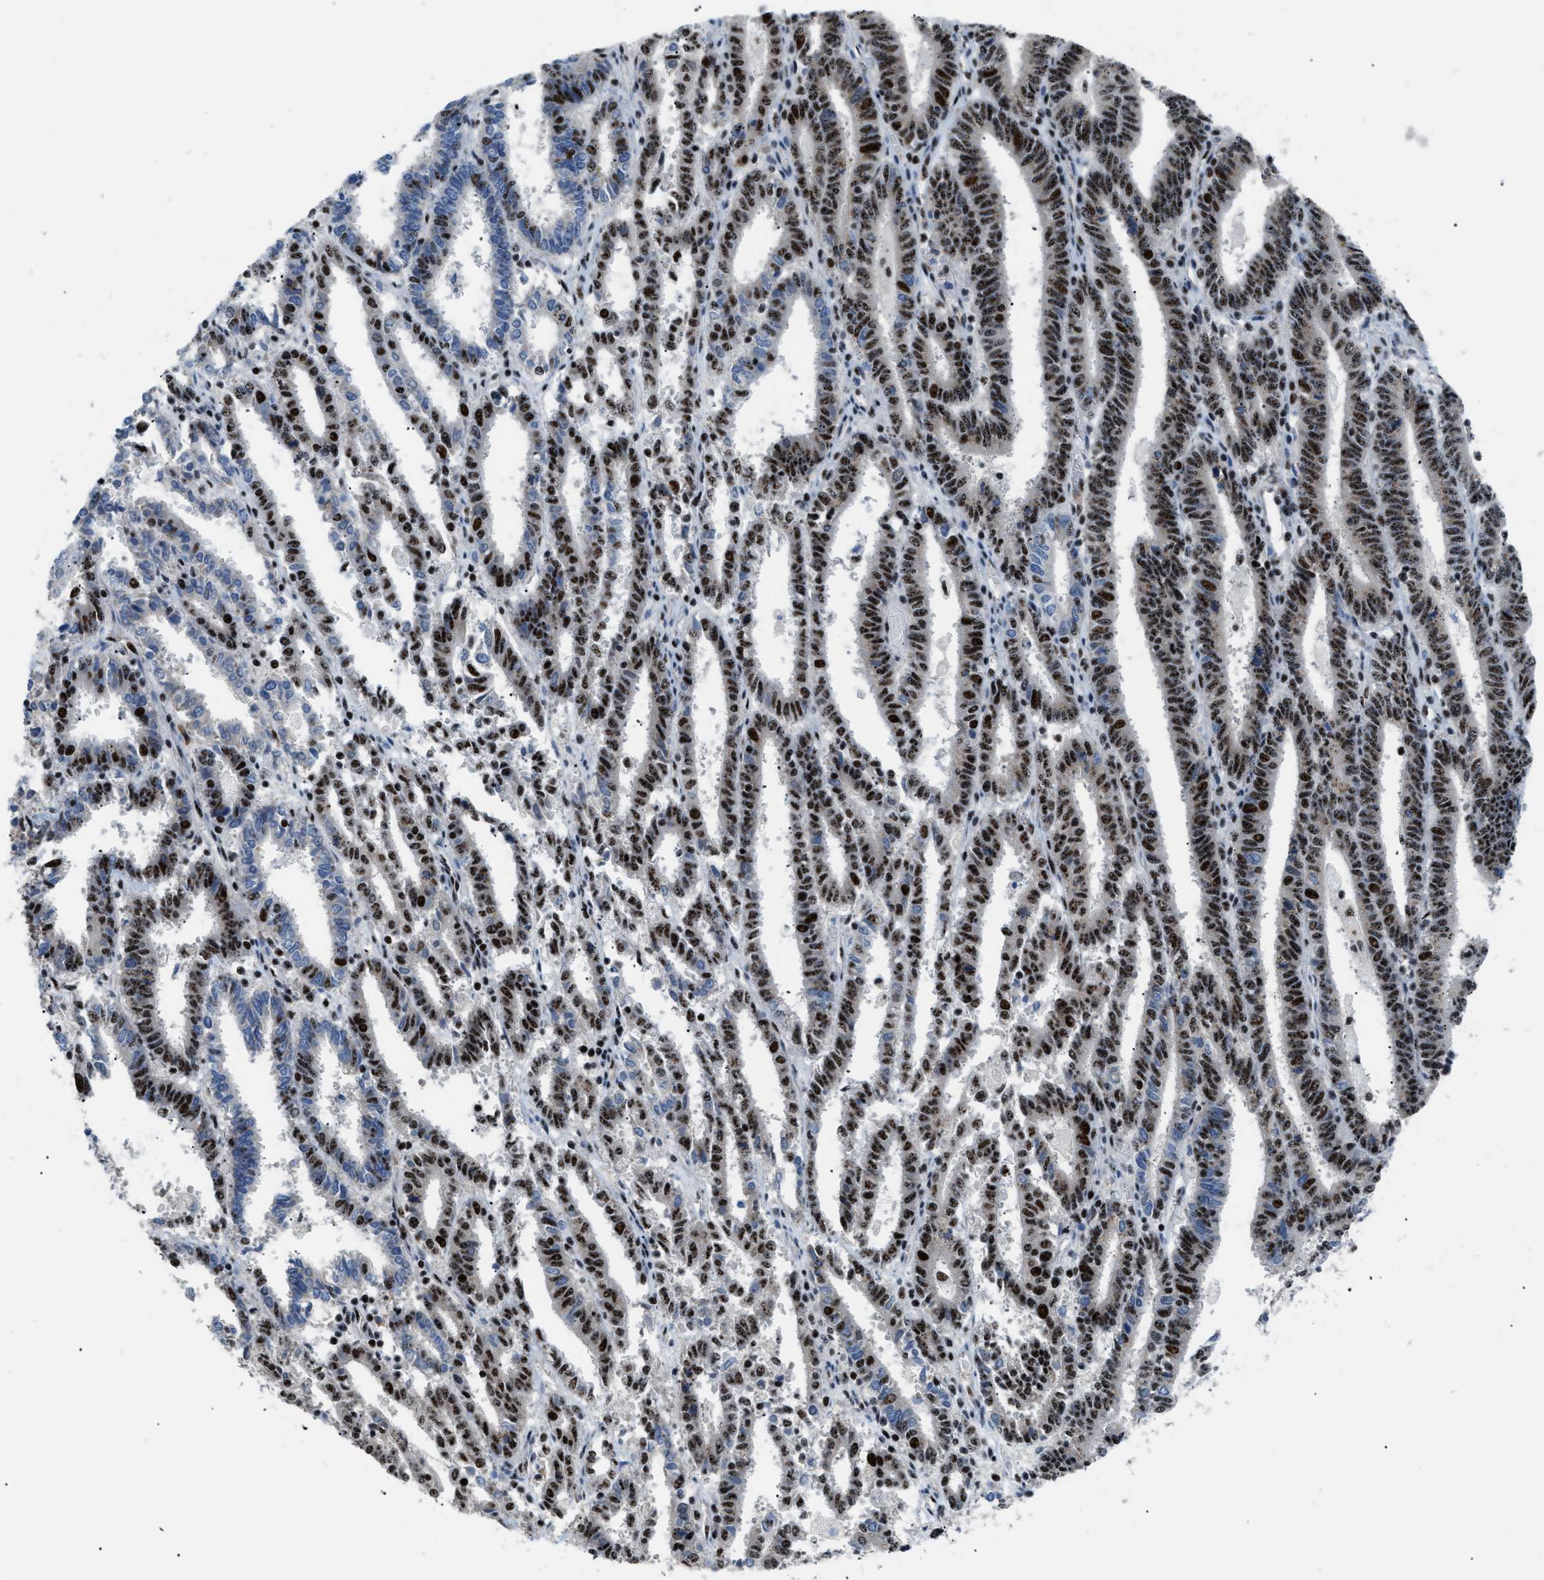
{"staining": {"intensity": "strong", "quantity": ">75%", "location": "nuclear"}, "tissue": "endometrial cancer", "cell_type": "Tumor cells", "image_type": "cancer", "snomed": [{"axis": "morphology", "description": "Adenocarcinoma, NOS"}, {"axis": "topography", "description": "Uterus"}], "caption": "Adenocarcinoma (endometrial) stained for a protein reveals strong nuclear positivity in tumor cells.", "gene": "CDR2", "patient": {"sex": "female", "age": 83}}